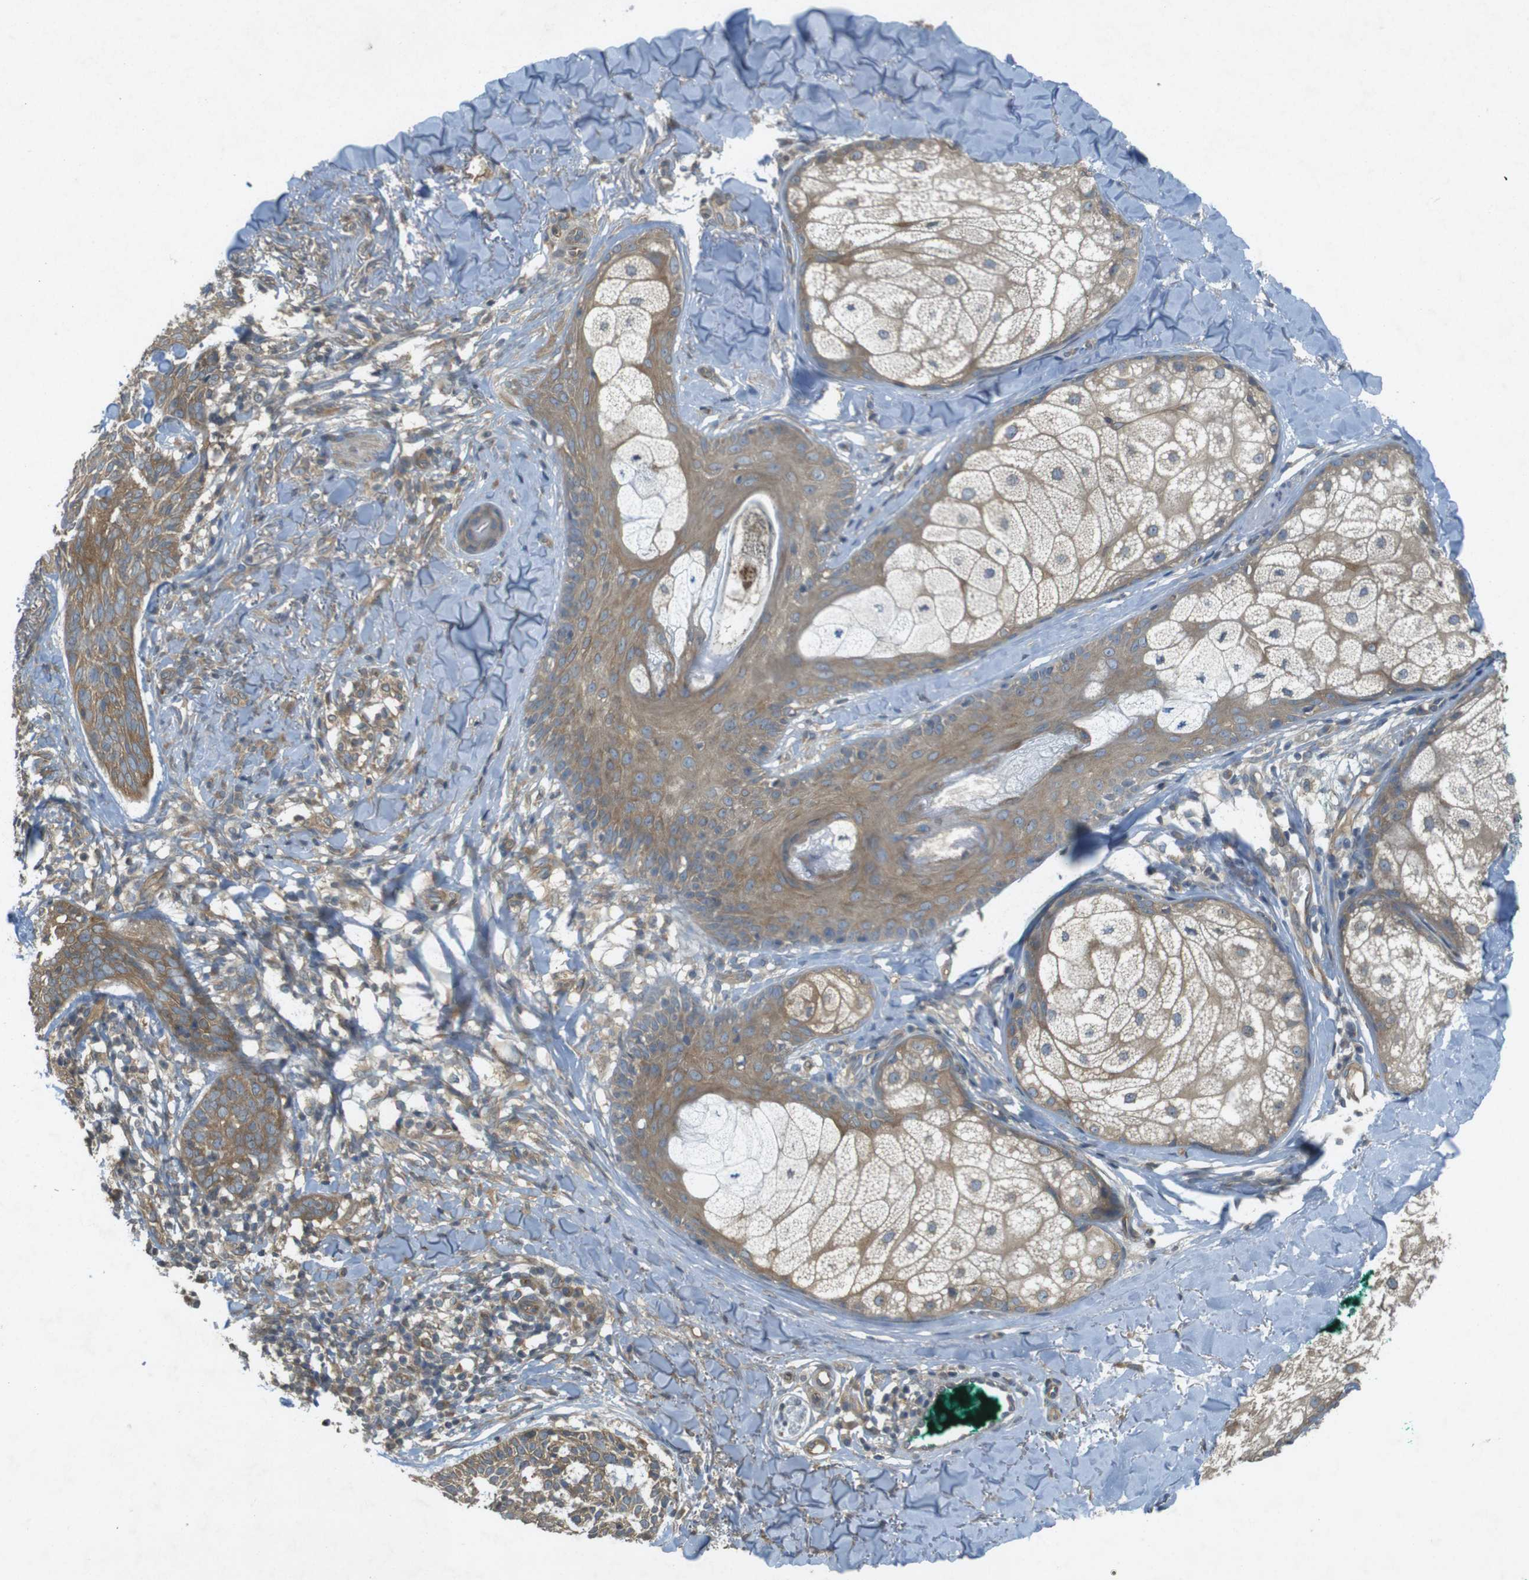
{"staining": {"intensity": "moderate", "quantity": ">75%", "location": "cytoplasmic/membranous"}, "tissue": "skin cancer", "cell_type": "Tumor cells", "image_type": "cancer", "snomed": [{"axis": "morphology", "description": "Basal cell carcinoma"}, {"axis": "topography", "description": "Skin"}], "caption": "Immunohistochemistry (IHC) image of neoplastic tissue: skin basal cell carcinoma stained using IHC displays medium levels of moderate protein expression localized specifically in the cytoplasmic/membranous of tumor cells, appearing as a cytoplasmic/membranous brown color.", "gene": "KIF5B", "patient": {"sex": "male", "age": 43}}